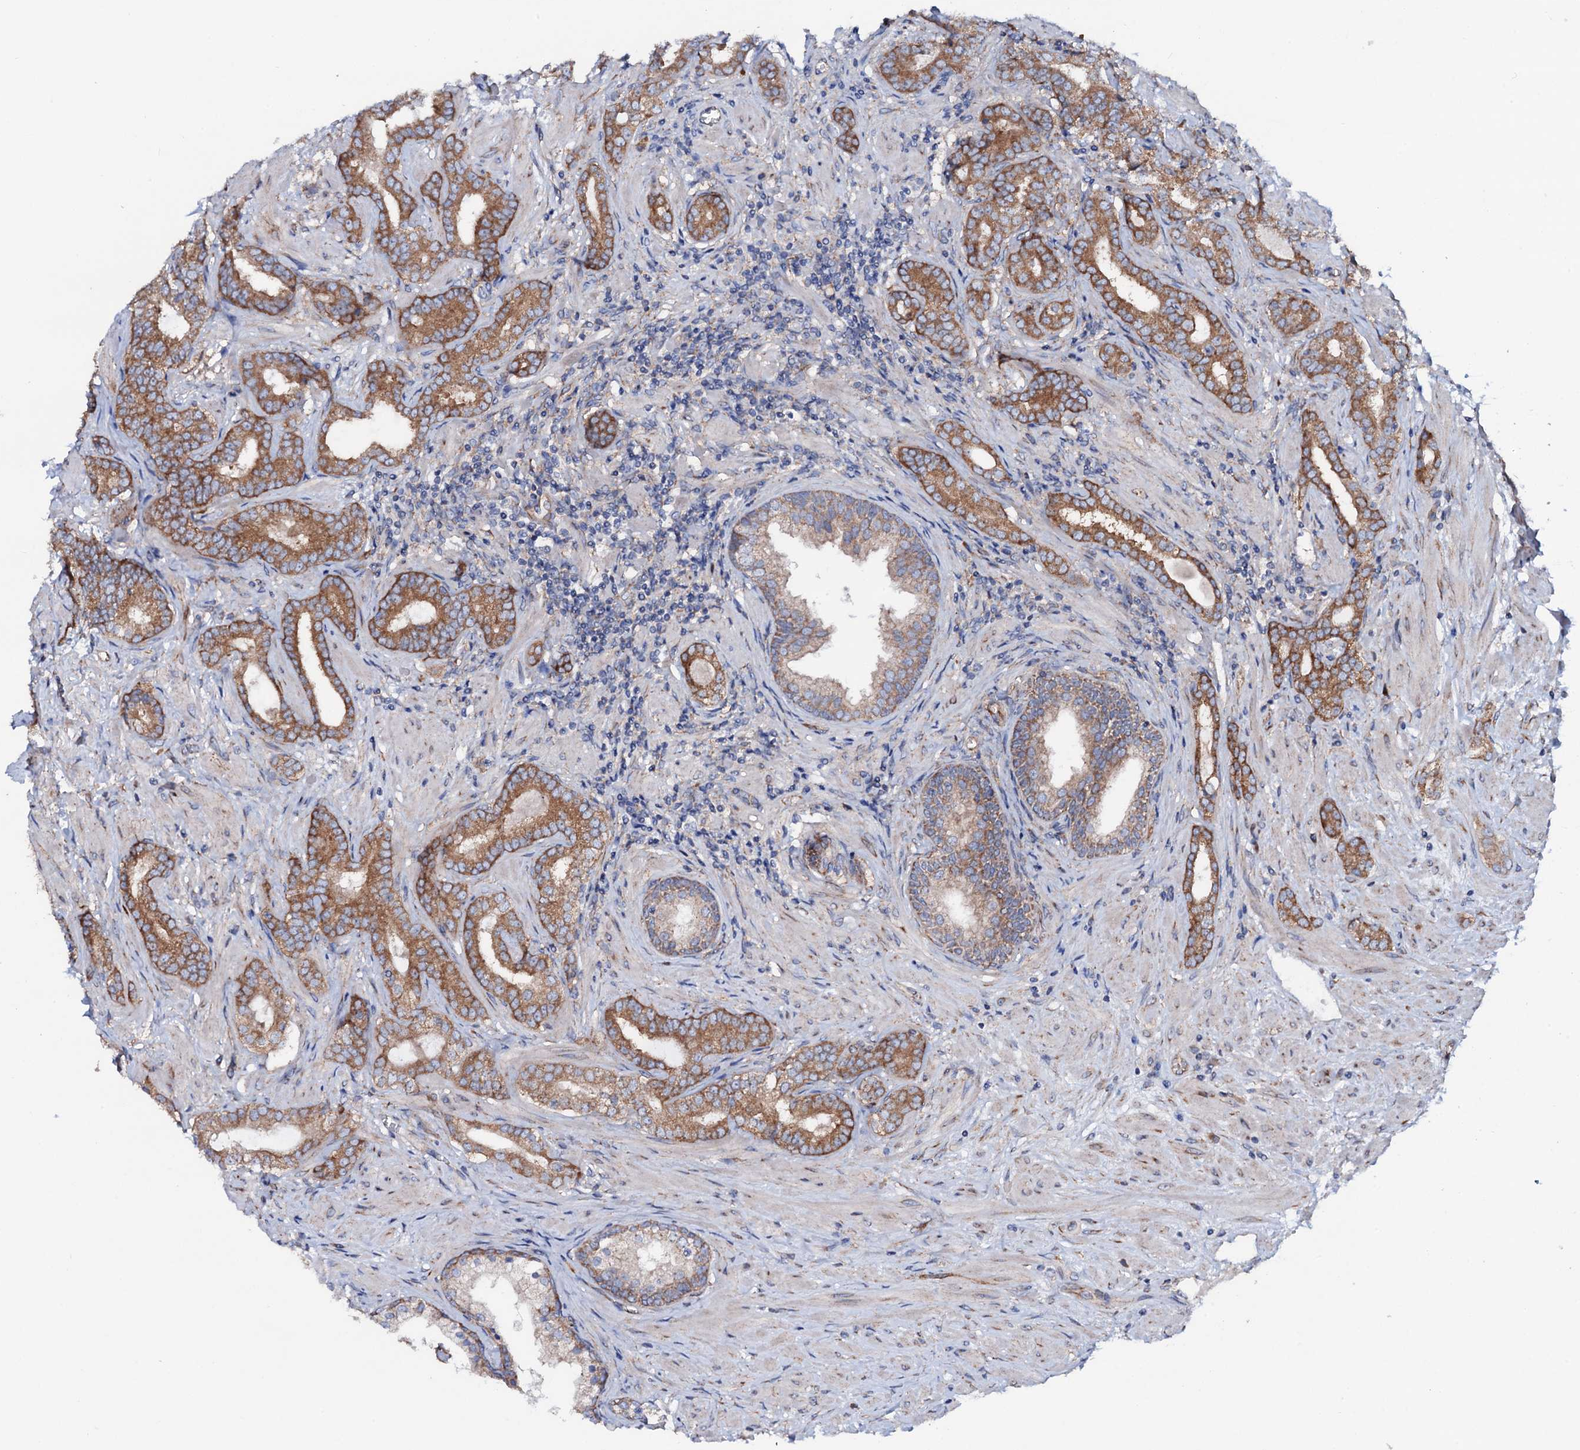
{"staining": {"intensity": "moderate", "quantity": ">75%", "location": "cytoplasmic/membranous"}, "tissue": "prostate cancer", "cell_type": "Tumor cells", "image_type": "cancer", "snomed": [{"axis": "morphology", "description": "Adenocarcinoma, High grade"}, {"axis": "topography", "description": "Prostate"}], "caption": "Immunohistochemistry of high-grade adenocarcinoma (prostate) exhibits medium levels of moderate cytoplasmic/membranous staining in about >75% of tumor cells. The protein is stained brown, and the nuclei are stained in blue (DAB (3,3'-diaminobenzidine) IHC with brightfield microscopy, high magnification).", "gene": "STARD13", "patient": {"sex": "male", "age": 64}}